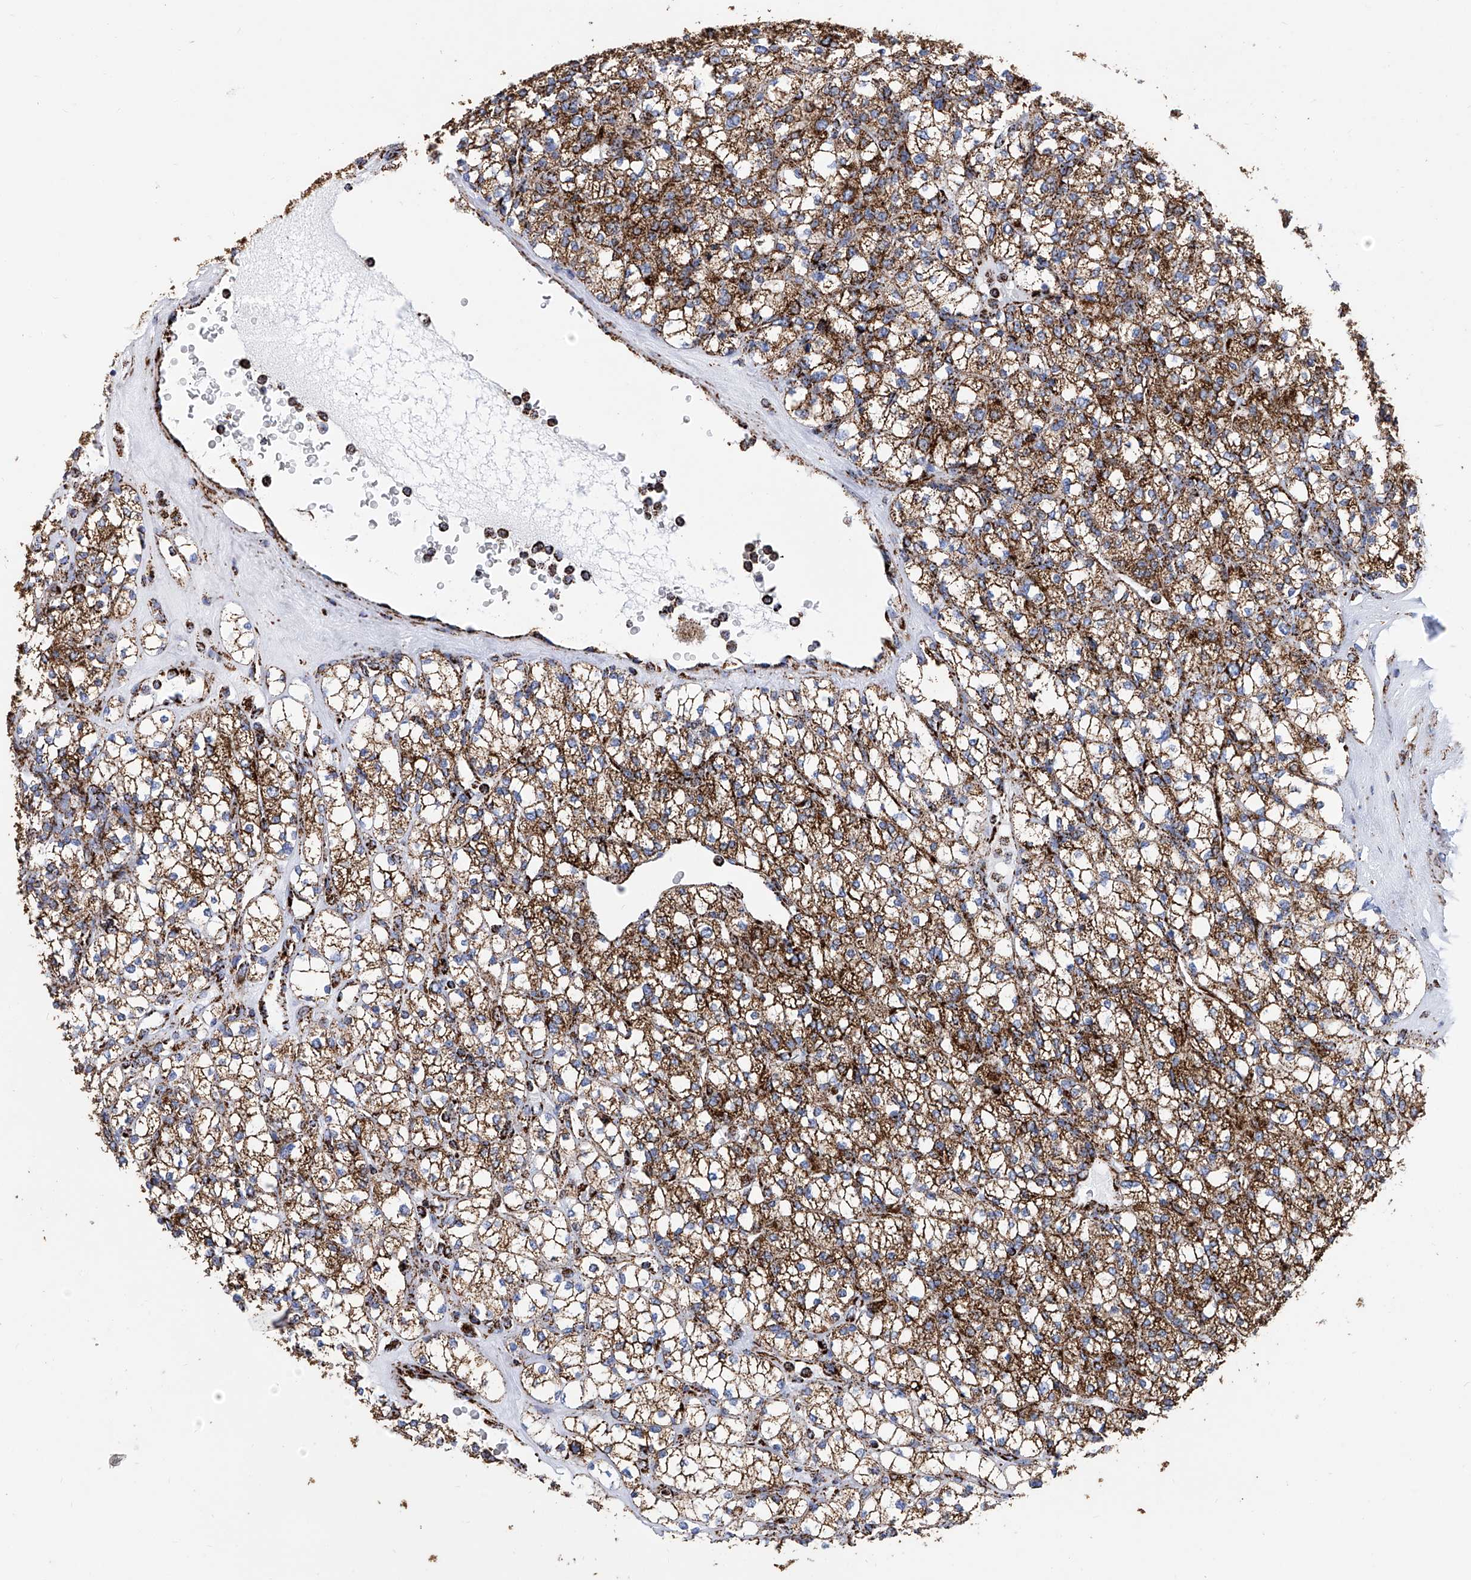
{"staining": {"intensity": "strong", "quantity": ">75%", "location": "cytoplasmic/membranous"}, "tissue": "renal cancer", "cell_type": "Tumor cells", "image_type": "cancer", "snomed": [{"axis": "morphology", "description": "Adenocarcinoma, NOS"}, {"axis": "topography", "description": "Kidney"}], "caption": "Strong cytoplasmic/membranous expression is present in about >75% of tumor cells in adenocarcinoma (renal).", "gene": "ATP5PF", "patient": {"sex": "male", "age": 77}}